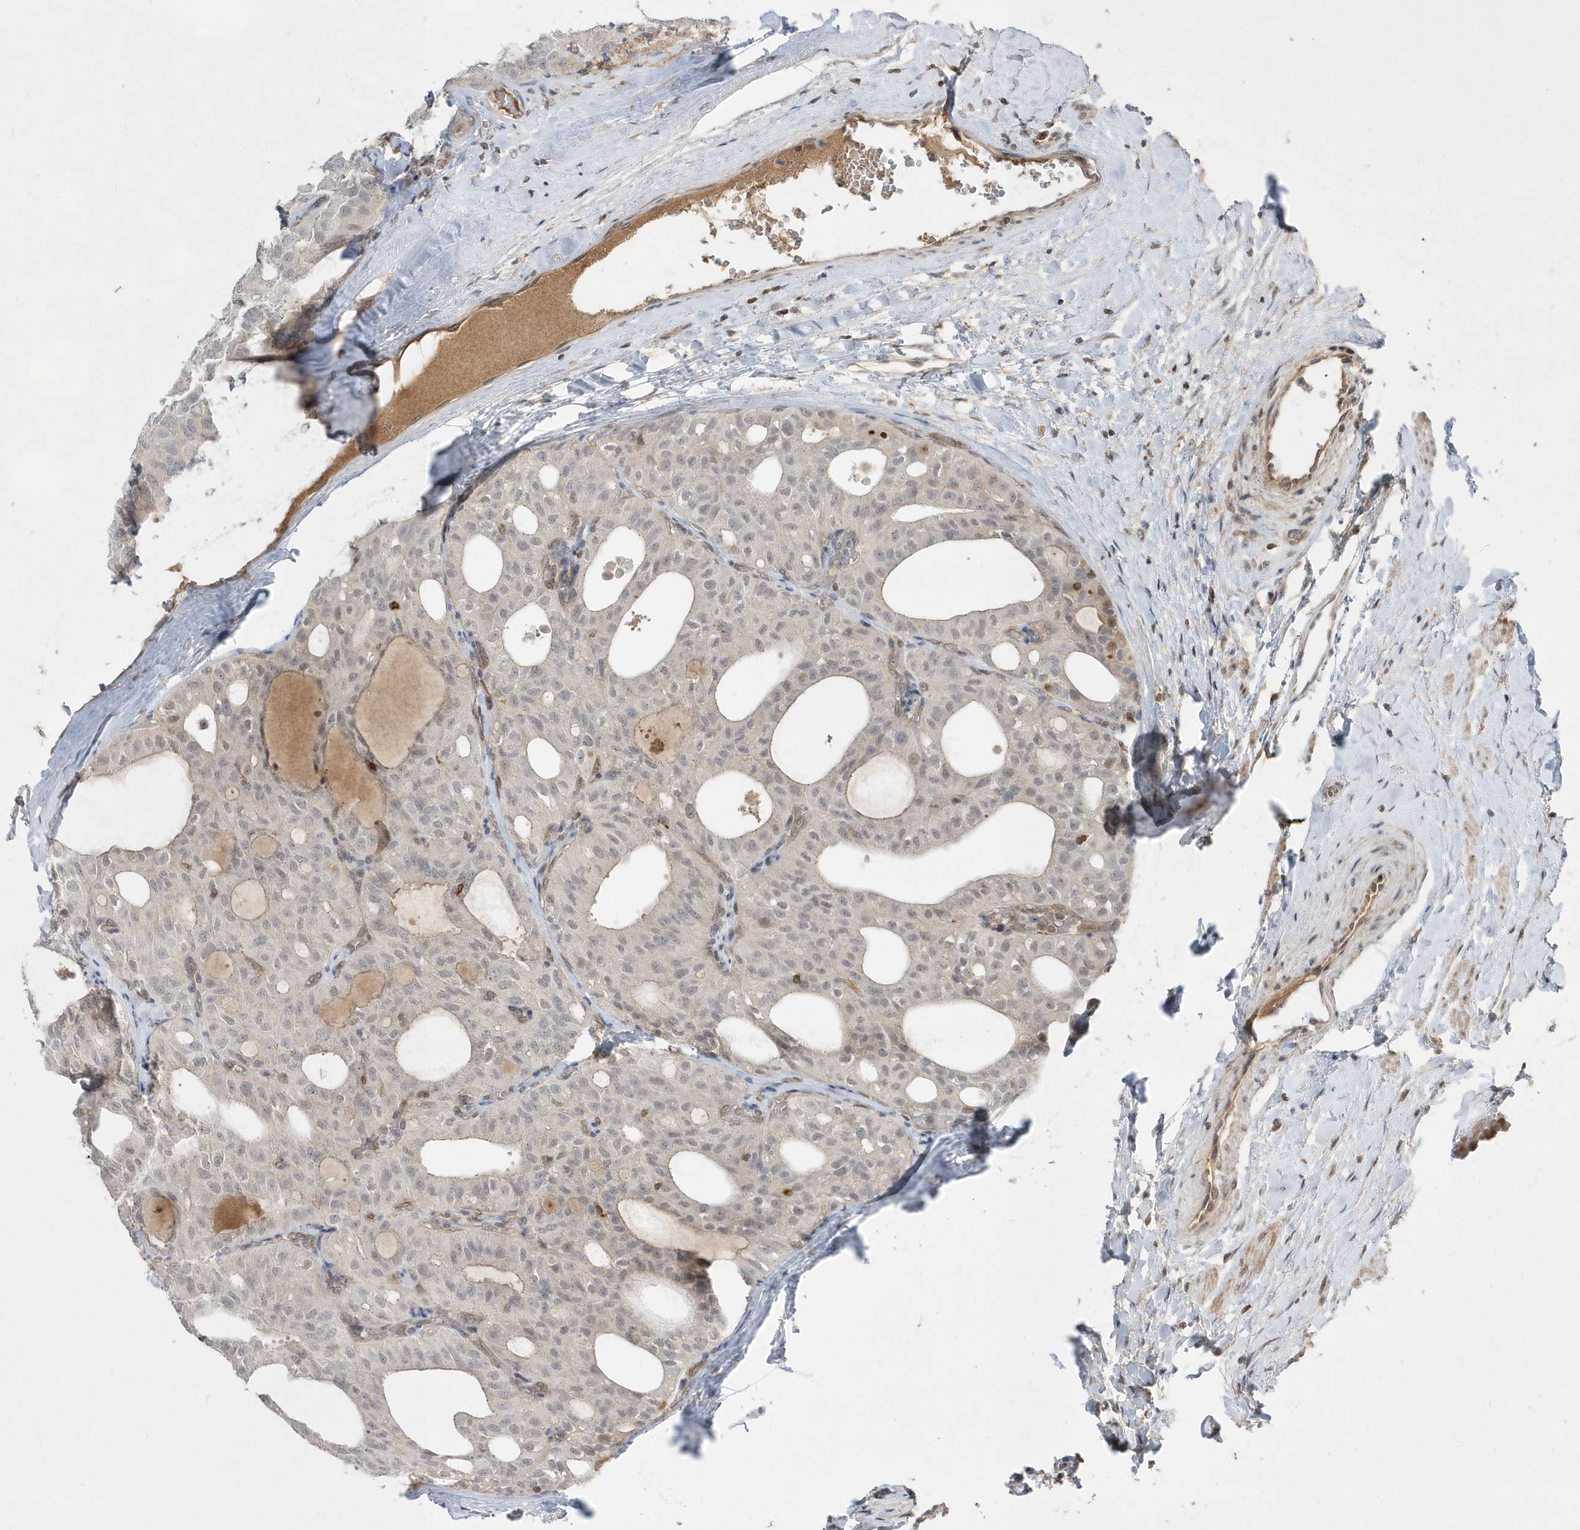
{"staining": {"intensity": "negative", "quantity": "none", "location": "none"}, "tissue": "thyroid cancer", "cell_type": "Tumor cells", "image_type": "cancer", "snomed": [{"axis": "morphology", "description": "Follicular adenoma carcinoma, NOS"}, {"axis": "topography", "description": "Thyroid gland"}], "caption": "Immunohistochemistry of human thyroid follicular adenoma carcinoma shows no positivity in tumor cells.", "gene": "TMEM132B", "patient": {"sex": "male", "age": 75}}